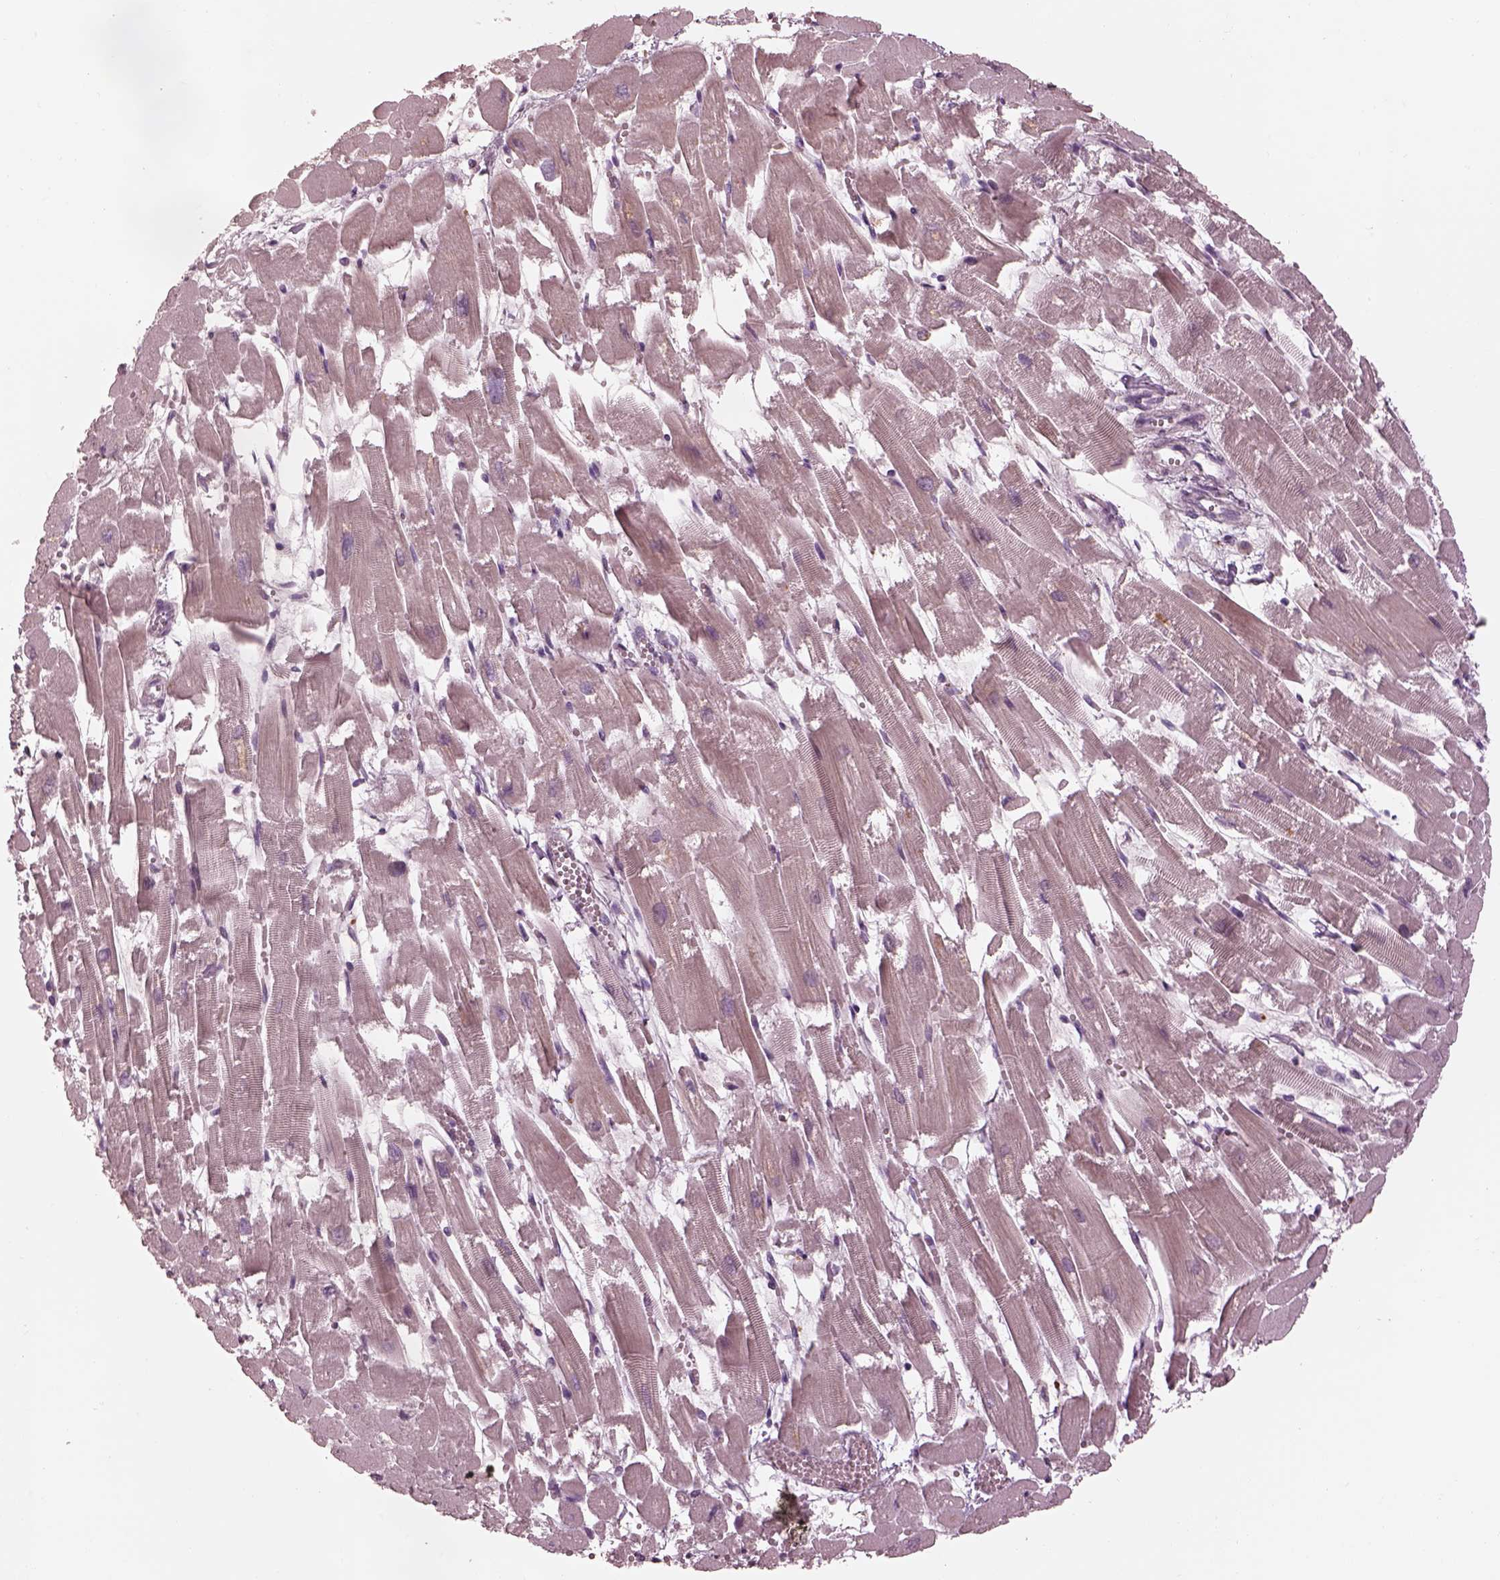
{"staining": {"intensity": "negative", "quantity": "none", "location": "none"}, "tissue": "heart muscle", "cell_type": "Cardiomyocytes", "image_type": "normal", "snomed": [{"axis": "morphology", "description": "Normal tissue, NOS"}, {"axis": "topography", "description": "Heart"}], "caption": "This is a image of immunohistochemistry staining of unremarkable heart muscle, which shows no positivity in cardiomyocytes. The staining is performed using DAB brown chromogen with nuclei counter-stained in using hematoxylin.", "gene": "KCNA2", "patient": {"sex": "female", "age": 52}}